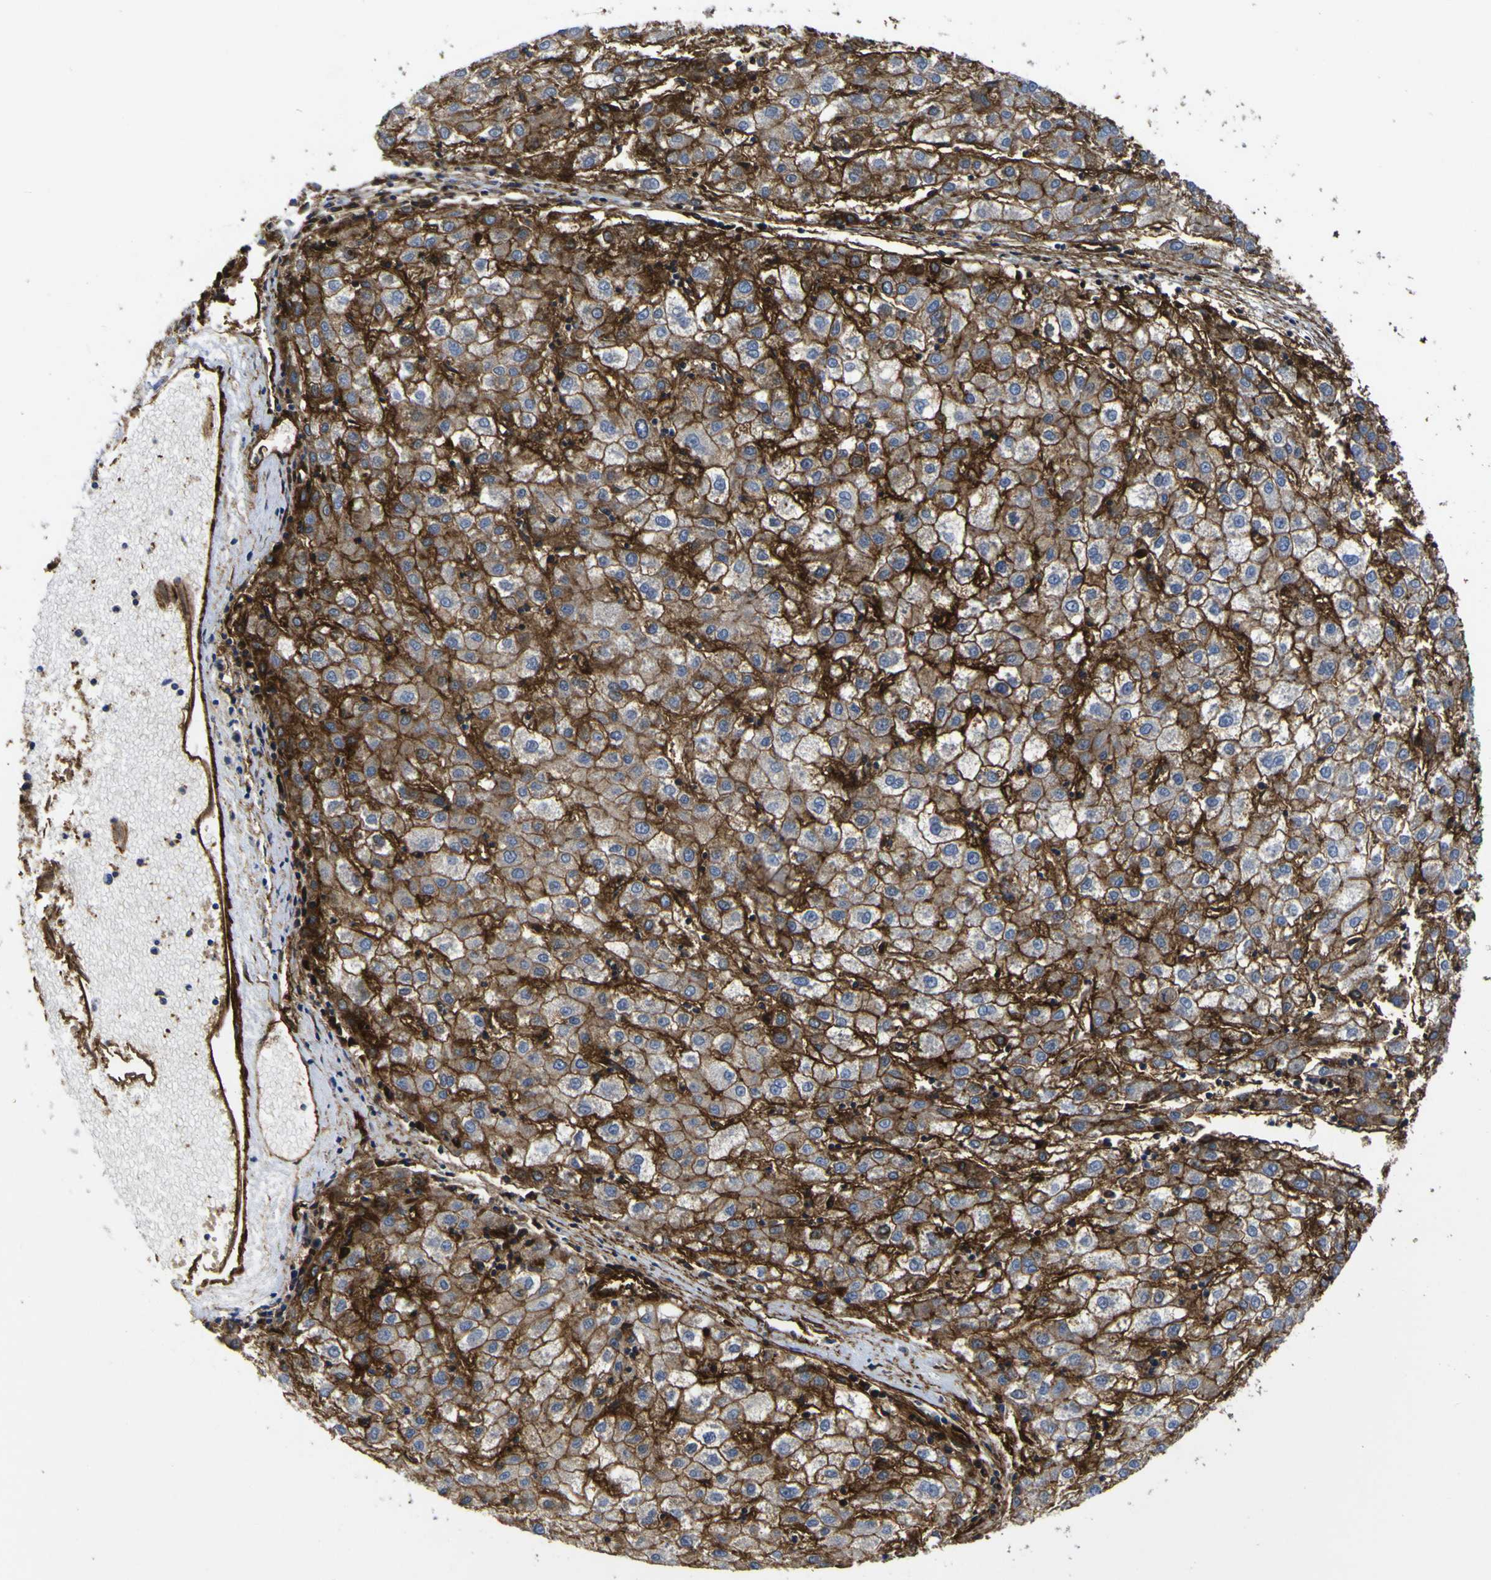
{"staining": {"intensity": "moderate", "quantity": ">75%", "location": "cytoplasmic/membranous"}, "tissue": "liver cancer", "cell_type": "Tumor cells", "image_type": "cancer", "snomed": [{"axis": "morphology", "description": "Carcinoma, Hepatocellular, NOS"}, {"axis": "topography", "description": "Liver"}], "caption": "Protein staining exhibits moderate cytoplasmic/membranous positivity in approximately >75% of tumor cells in hepatocellular carcinoma (liver). (IHC, brightfield microscopy, high magnification).", "gene": "CD151", "patient": {"sex": "male", "age": 72}}